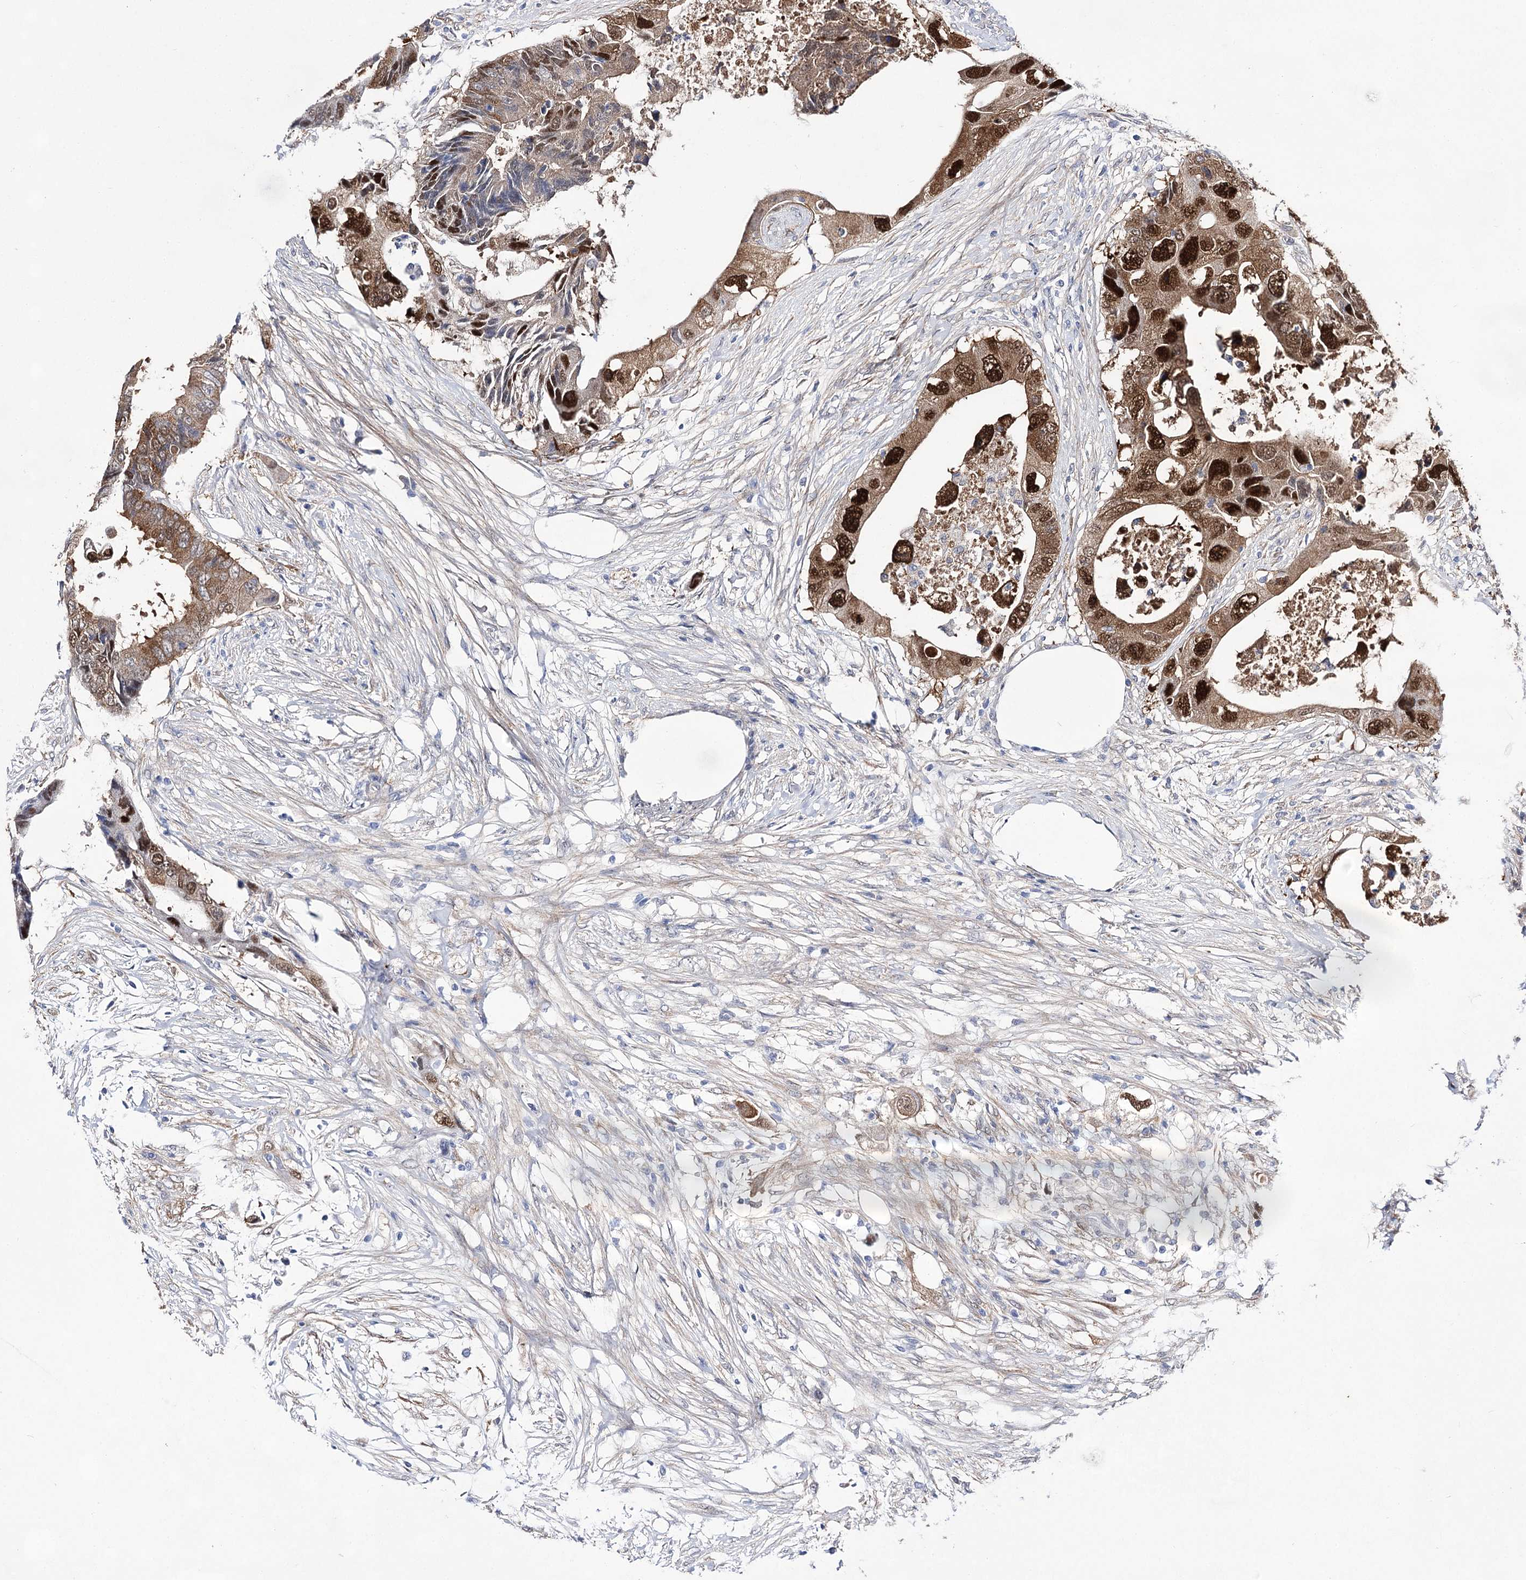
{"staining": {"intensity": "strong", "quantity": ">75%", "location": "cytoplasmic/membranous,nuclear"}, "tissue": "colorectal cancer", "cell_type": "Tumor cells", "image_type": "cancer", "snomed": [{"axis": "morphology", "description": "Adenocarcinoma, NOS"}, {"axis": "topography", "description": "Colon"}], "caption": "Colorectal adenocarcinoma tissue displays strong cytoplasmic/membranous and nuclear staining in about >75% of tumor cells (brown staining indicates protein expression, while blue staining denotes nuclei).", "gene": "UGDH", "patient": {"sex": "male", "age": 71}}